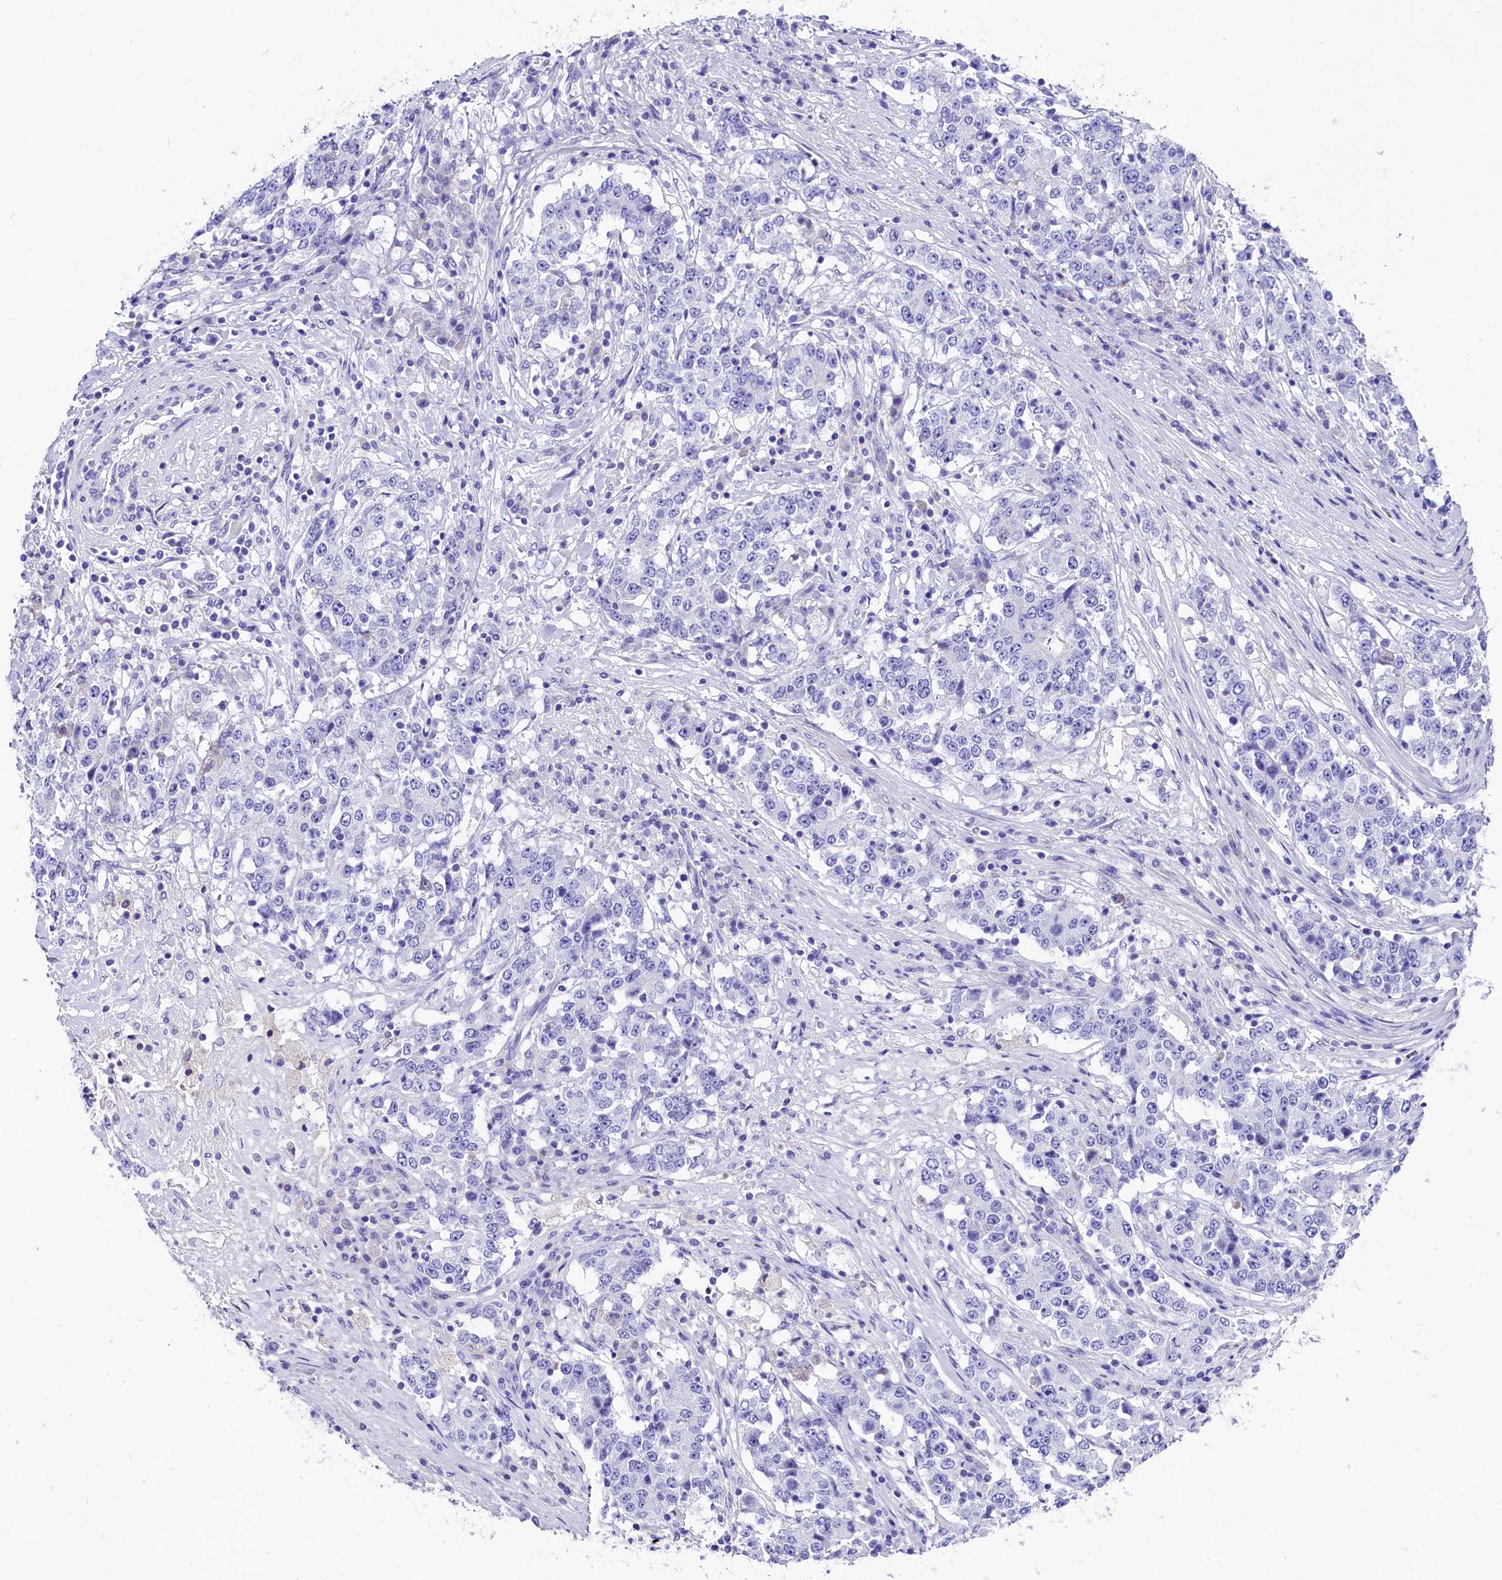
{"staining": {"intensity": "negative", "quantity": "none", "location": "none"}, "tissue": "stomach cancer", "cell_type": "Tumor cells", "image_type": "cancer", "snomed": [{"axis": "morphology", "description": "Adenocarcinoma, NOS"}, {"axis": "topography", "description": "Stomach"}], "caption": "Immunohistochemistry (IHC) photomicrograph of neoplastic tissue: human stomach cancer stained with DAB (3,3'-diaminobenzidine) displays no significant protein staining in tumor cells.", "gene": "SKIDA1", "patient": {"sex": "male", "age": 59}}